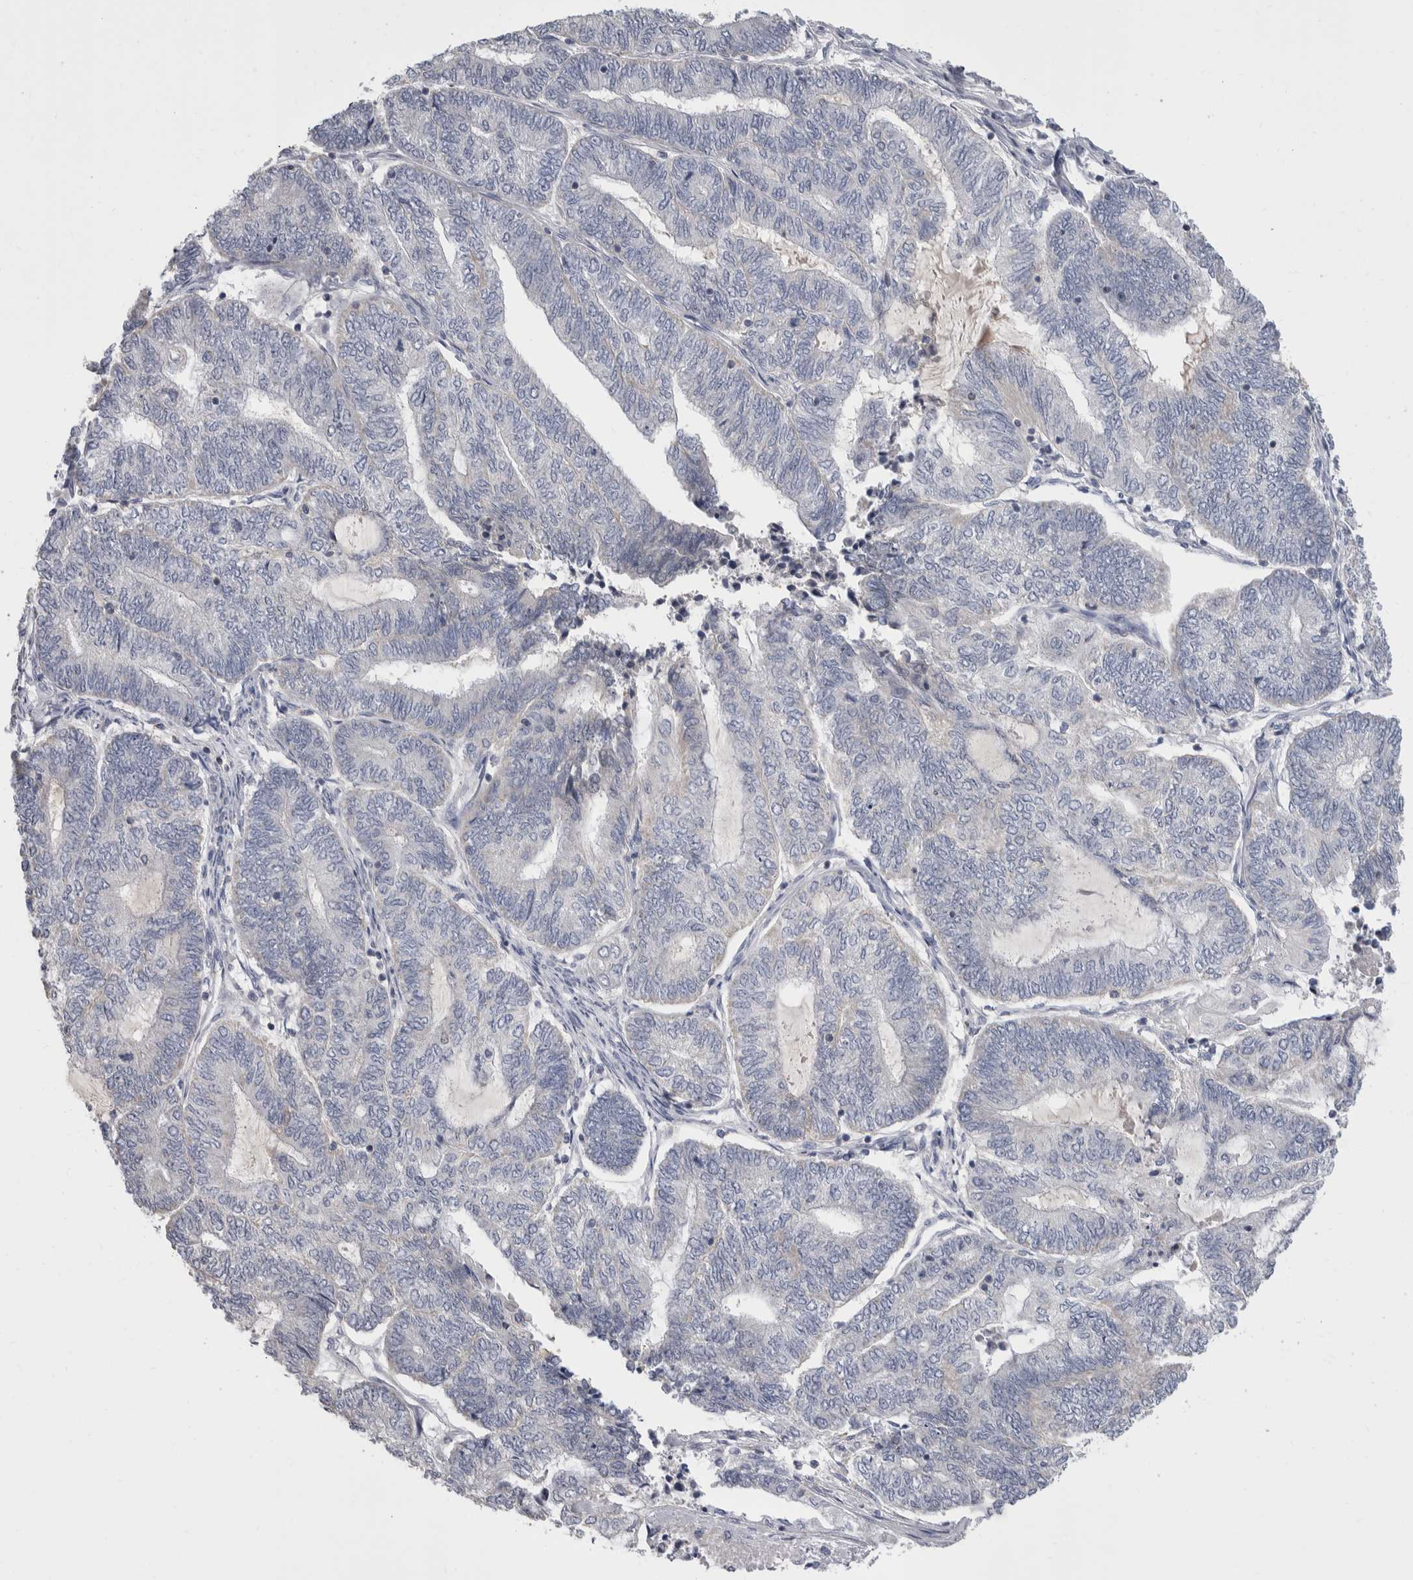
{"staining": {"intensity": "negative", "quantity": "none", "location": "none"}, "tissue": "endometrial cancer", "cell_type": "Tumor cells", "image_type": "cancer", "snomed": [{"axis": "morphology", "description": "Adenocarcinoma, NOS"}, {"axis": "topography", "description": "Uterus"}, {"axis": "topography", "description": "Endometrium"}], "caption": "Immunohistochemistry photomicrograph of adenocarcinoma (endometrial) stained for a protein (brown), which exhibits no staining in tumor cells. (DAB (3,3'-diaminobenzidine) immunohistochemistry, high magnification).", "gene": "CEP295NL", "patient": {"sex": "female", "age": 70}}